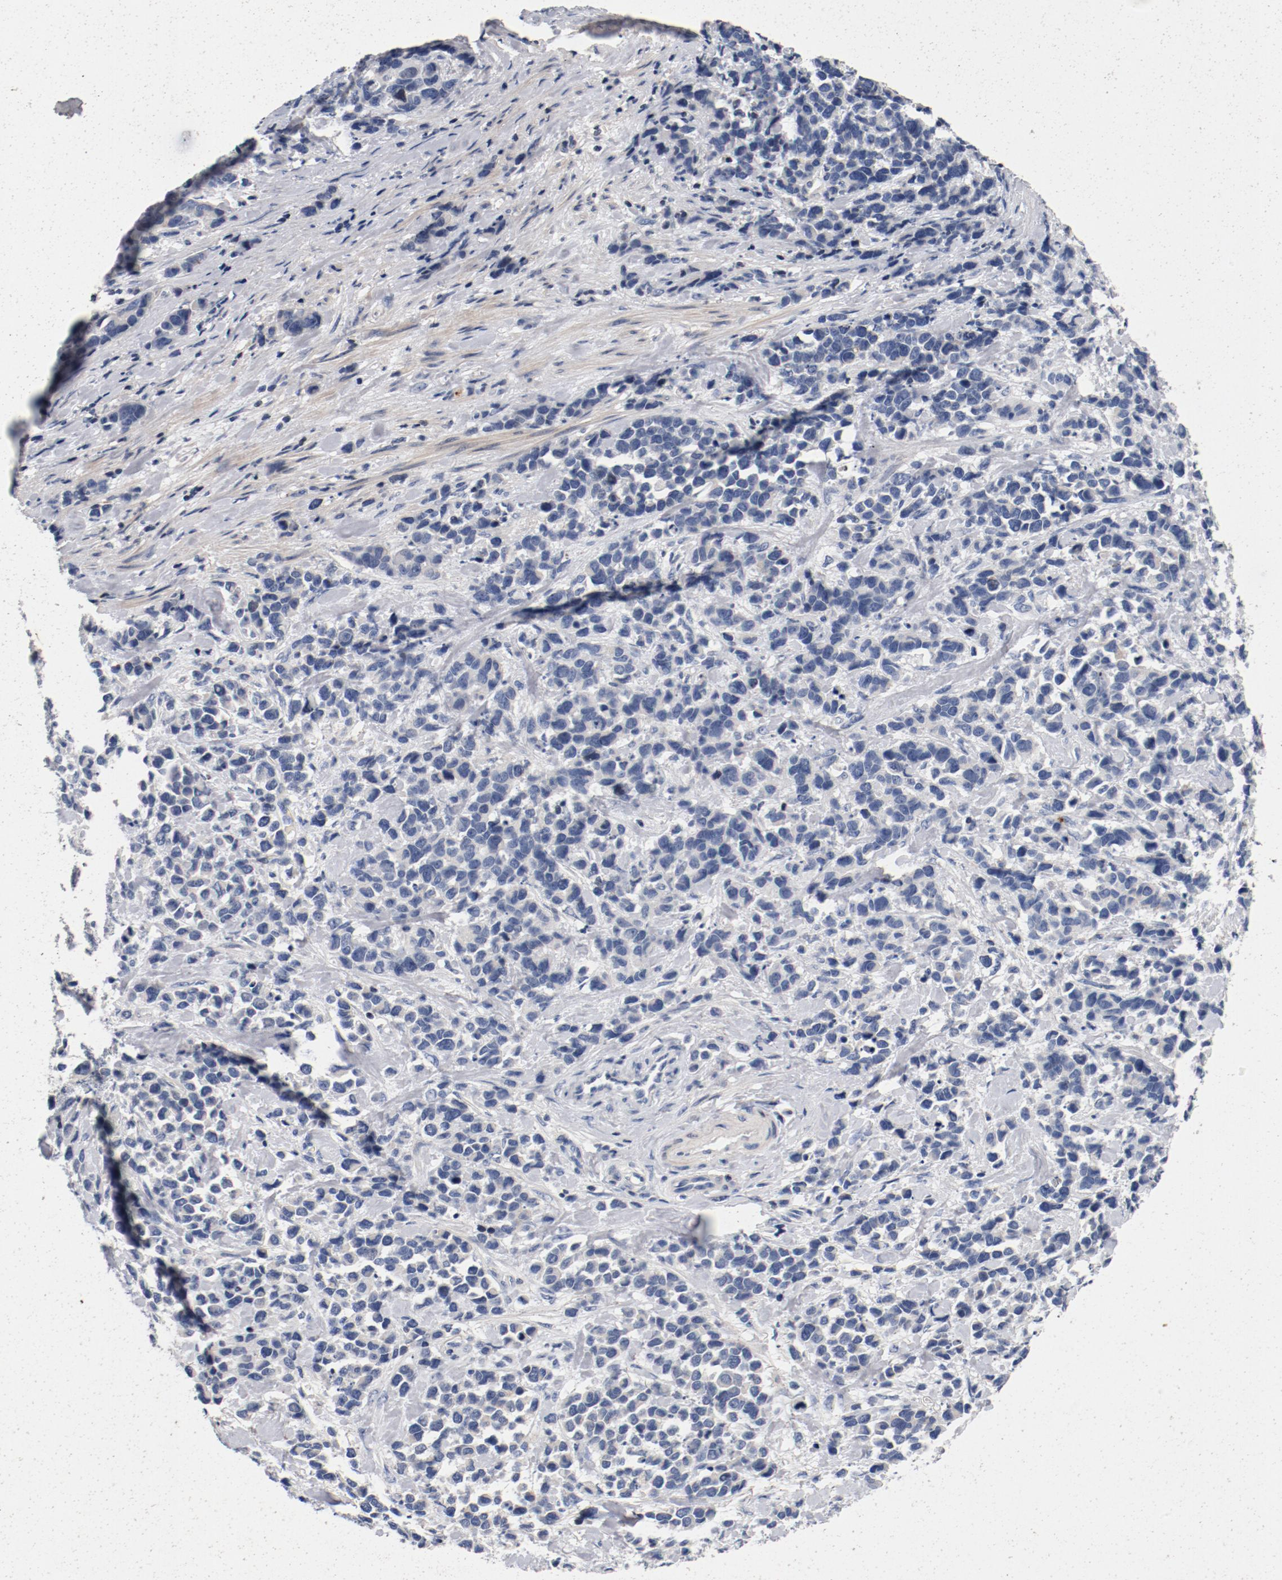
{"staining": {"intensity": "negative", "quantity": "none", "location": "none"}, "tissue": "stomach cancer", "cell_type": "Tumor cells", "image_type": "cancer", "snomed": [{"axis": "morphology", "description": "Adenocarcinoma, NOS"}, {"axis": "topography", "description": "Stomach, upper"}], "caption": "Immunohistochemistry (IHC) micrograph of stomach cancer (adenocarcinoma) stained for a protein (brown), which reveals no expression in tumor cells. Nuclei are stained in blue.", "gene": "PIM1", "patient": {"sex": "male", "age": 71}}